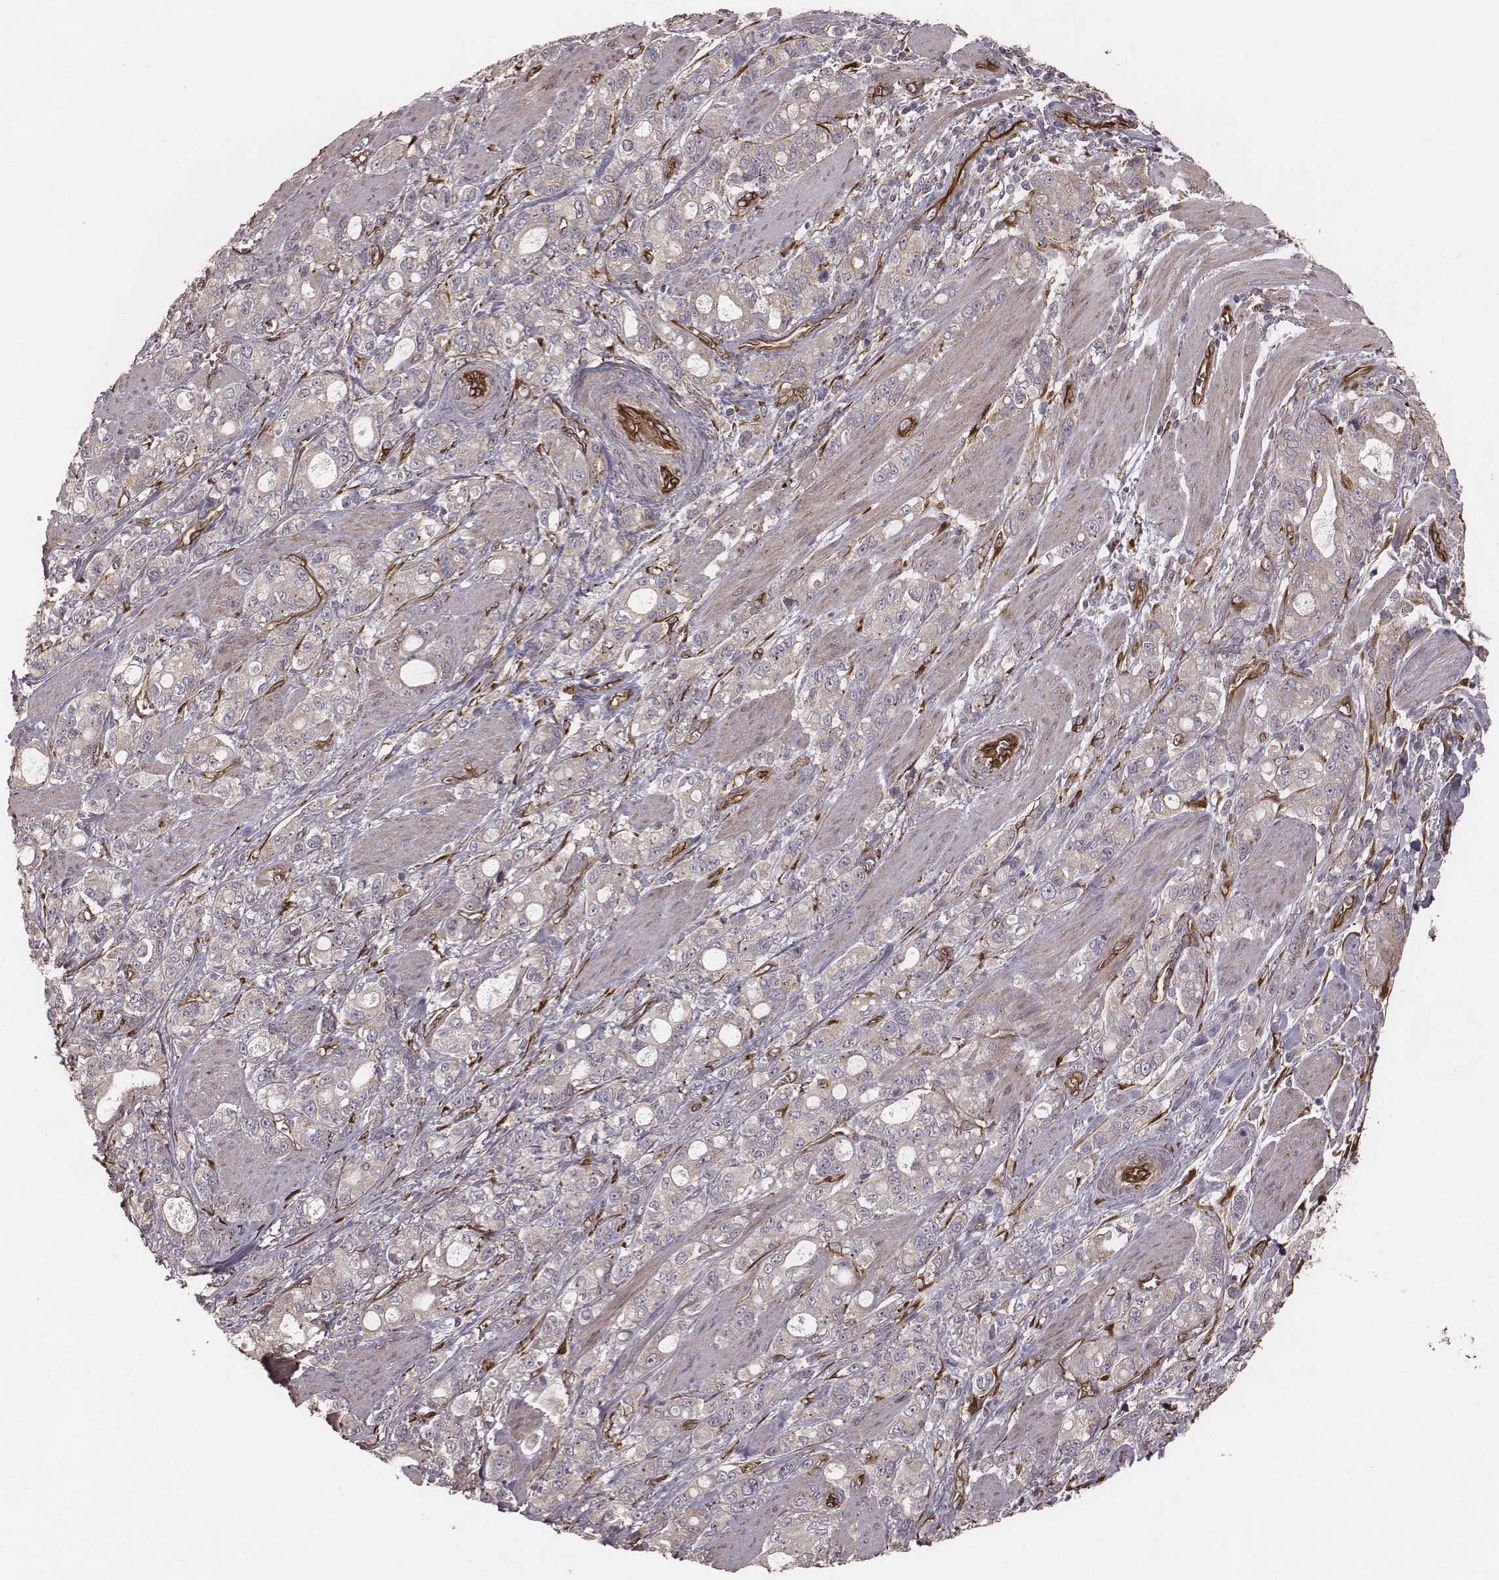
{"staining": {"intensity": "weak", "quantity": ">75%", "location": "cytoplasmic/membranous"}, "tissue": "stomach cancer", "cell_type": "Tumor cells", "image_type": "cancer", "snomed": [{"axis": "morphology", "description": "Adenocarcinoma, NOS"}, {"axis": "topography", "description": "Stomach"}], "caption": "Tumor cells reveal low levels of weak cytoplasmic/membranous expression in approximately >75% of cells in human stomach cancer (adenocarcinoma).", "gene": "PALMD", "patient": {"sex": "male", "age": 63}}